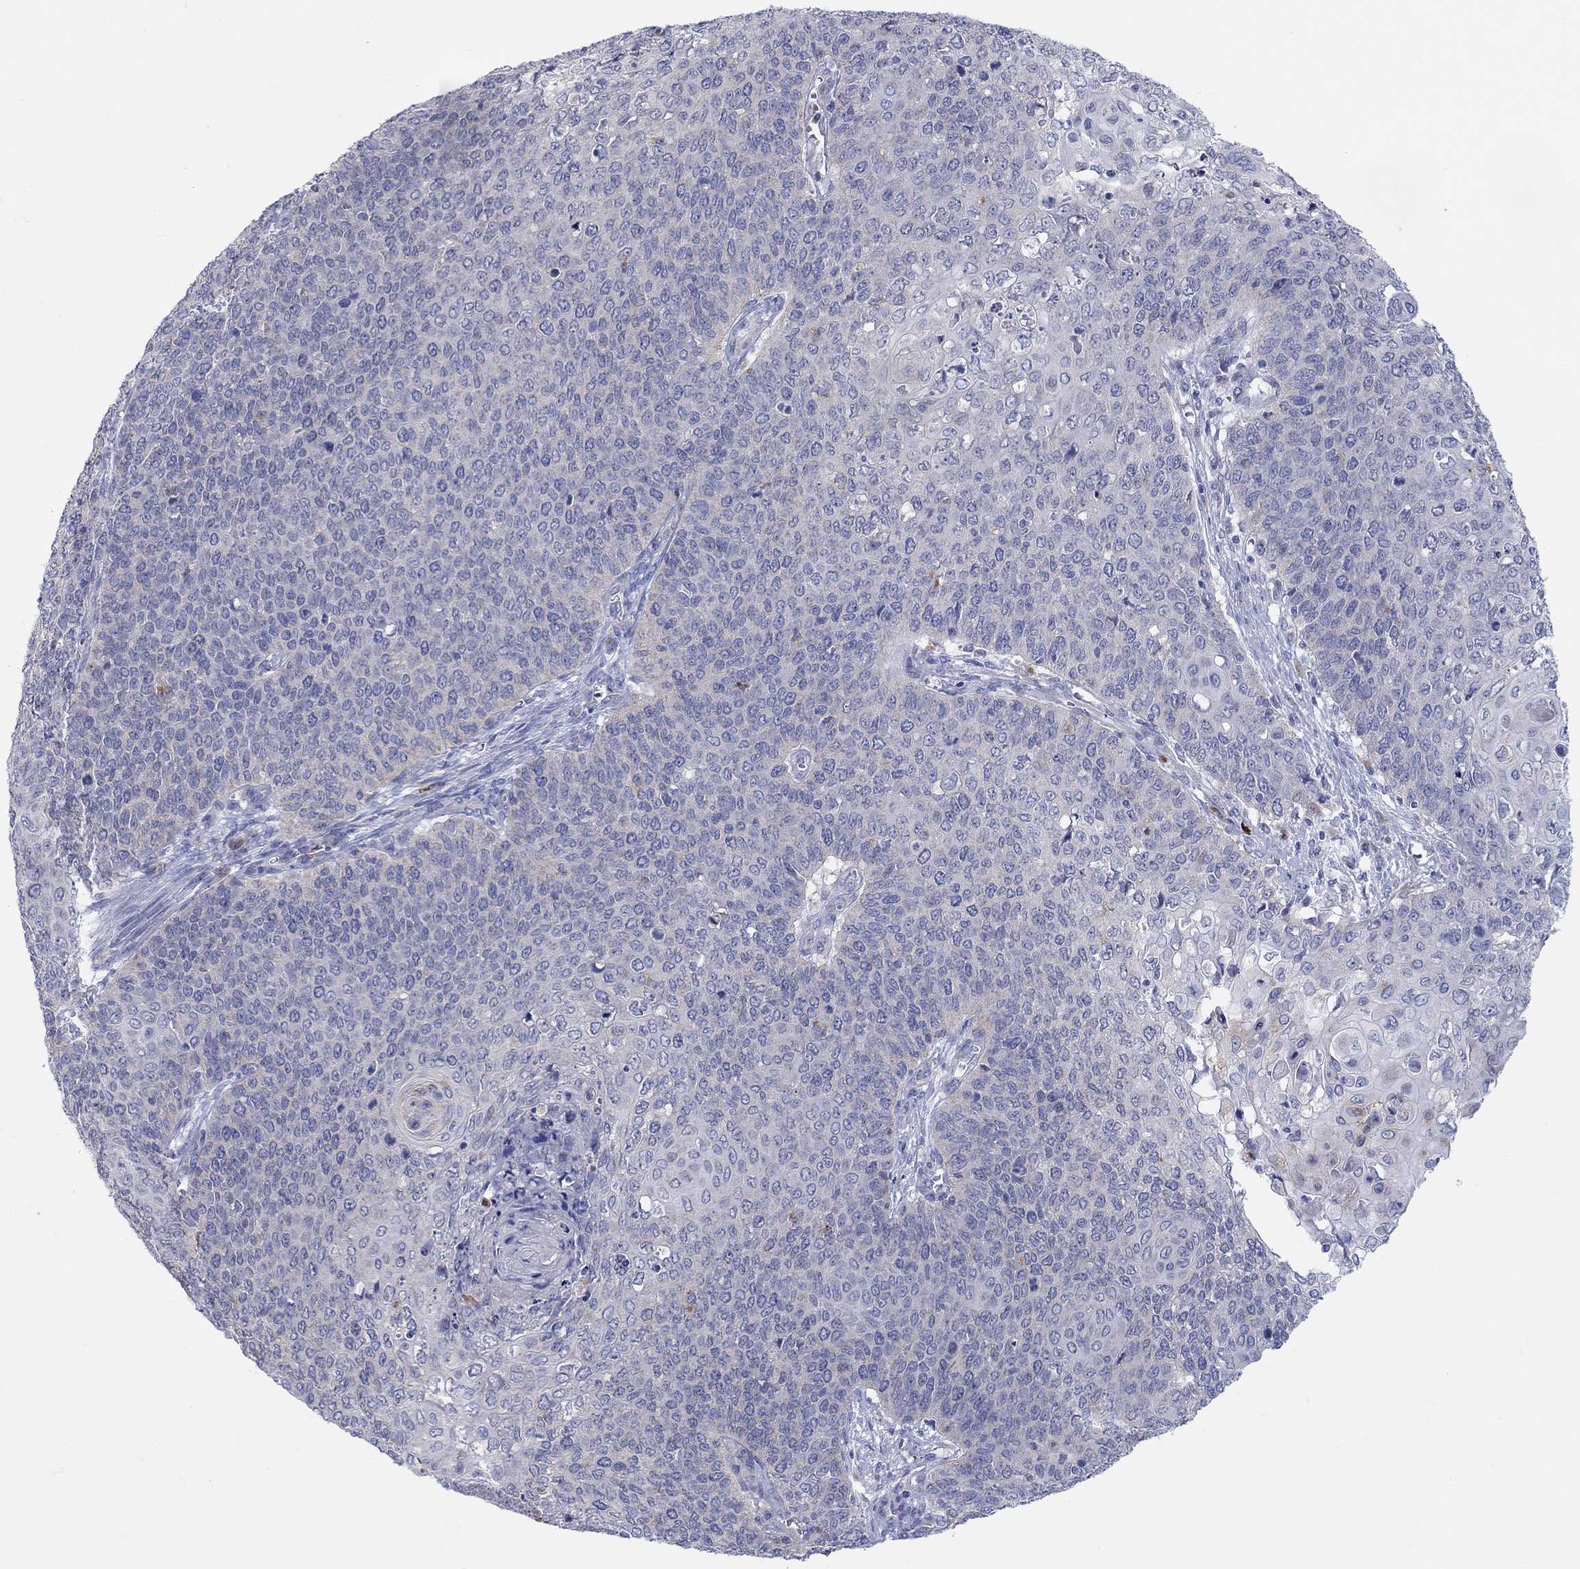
{"staining": {"intensity": "negative", "quantity": "none", "location": "none"}, "tissue": "cervical cancer", "cell_type": "Tumor cells", "image_type": "cancer", "snomed": [{"axis": "morphology", "description": "Squamous cell carcinoma, NOS"}, {"axis": "topography", "description": "Cervix"}], "caption": "This is a histopathology image of immunohistochemistry staining of cervical squamous cell carcinoma, which shows no expression in tumor cells.", "gene": "BCO2", "patient": {"sex": "female", "age": 39}}